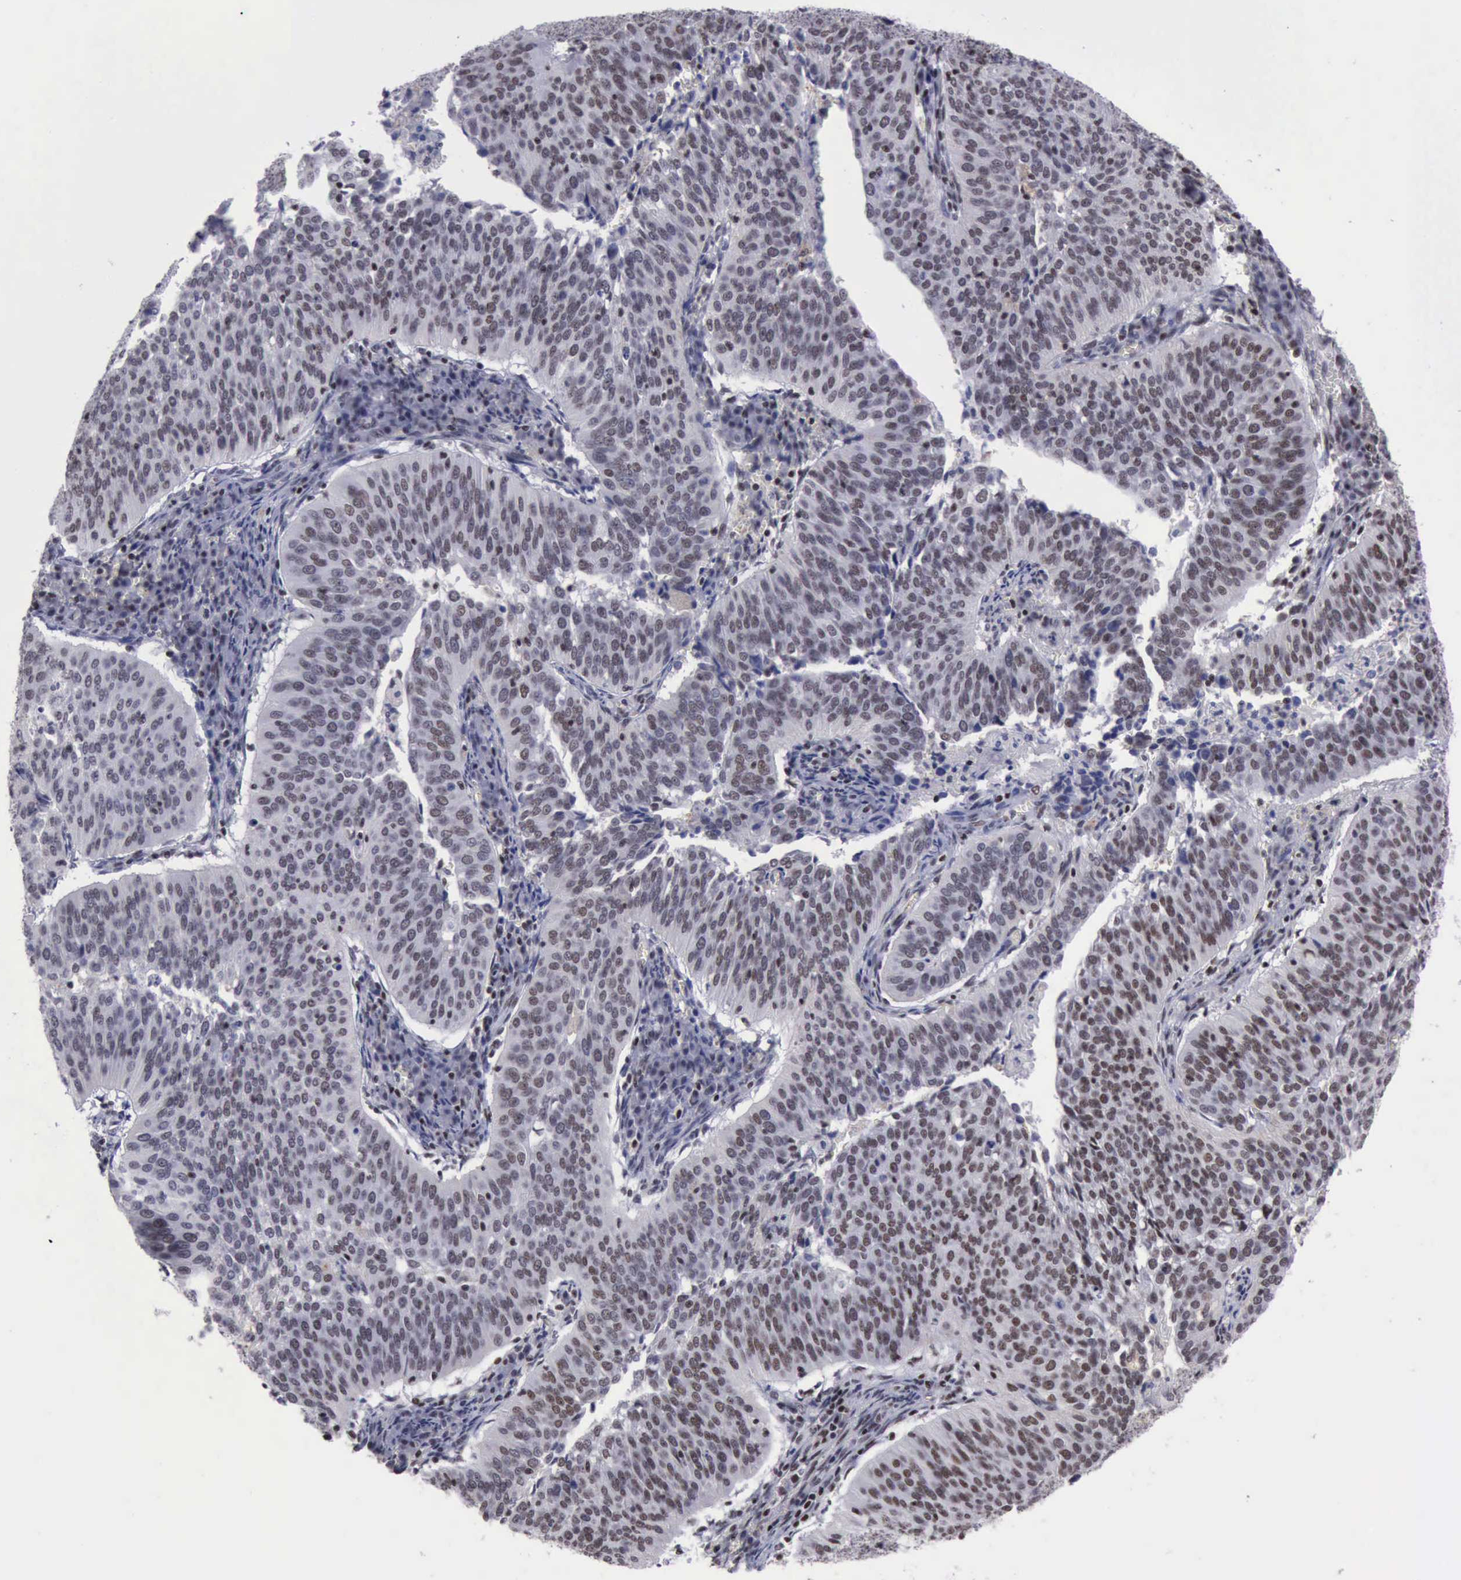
{"staining": {"intensity": "weak", "quantity": "25%-75%", "location": "nuclear"}, "tissue": "cervical cancer", "cell_type": "Tumor cells", "image_type": "cancer", "snomed": [{"axis": "morphology", "description": "Squamous cell carcinoma, NOS"}, {"axis": "topography", "description": "Cervix"}], "caption": "Immunohistochemical staining of cervical cancer displays low levels of weak nuclear staining in about 25%-75% of tumor cells.", "gene": "YY1", "patient": {"sex": "female", "age": 39}}